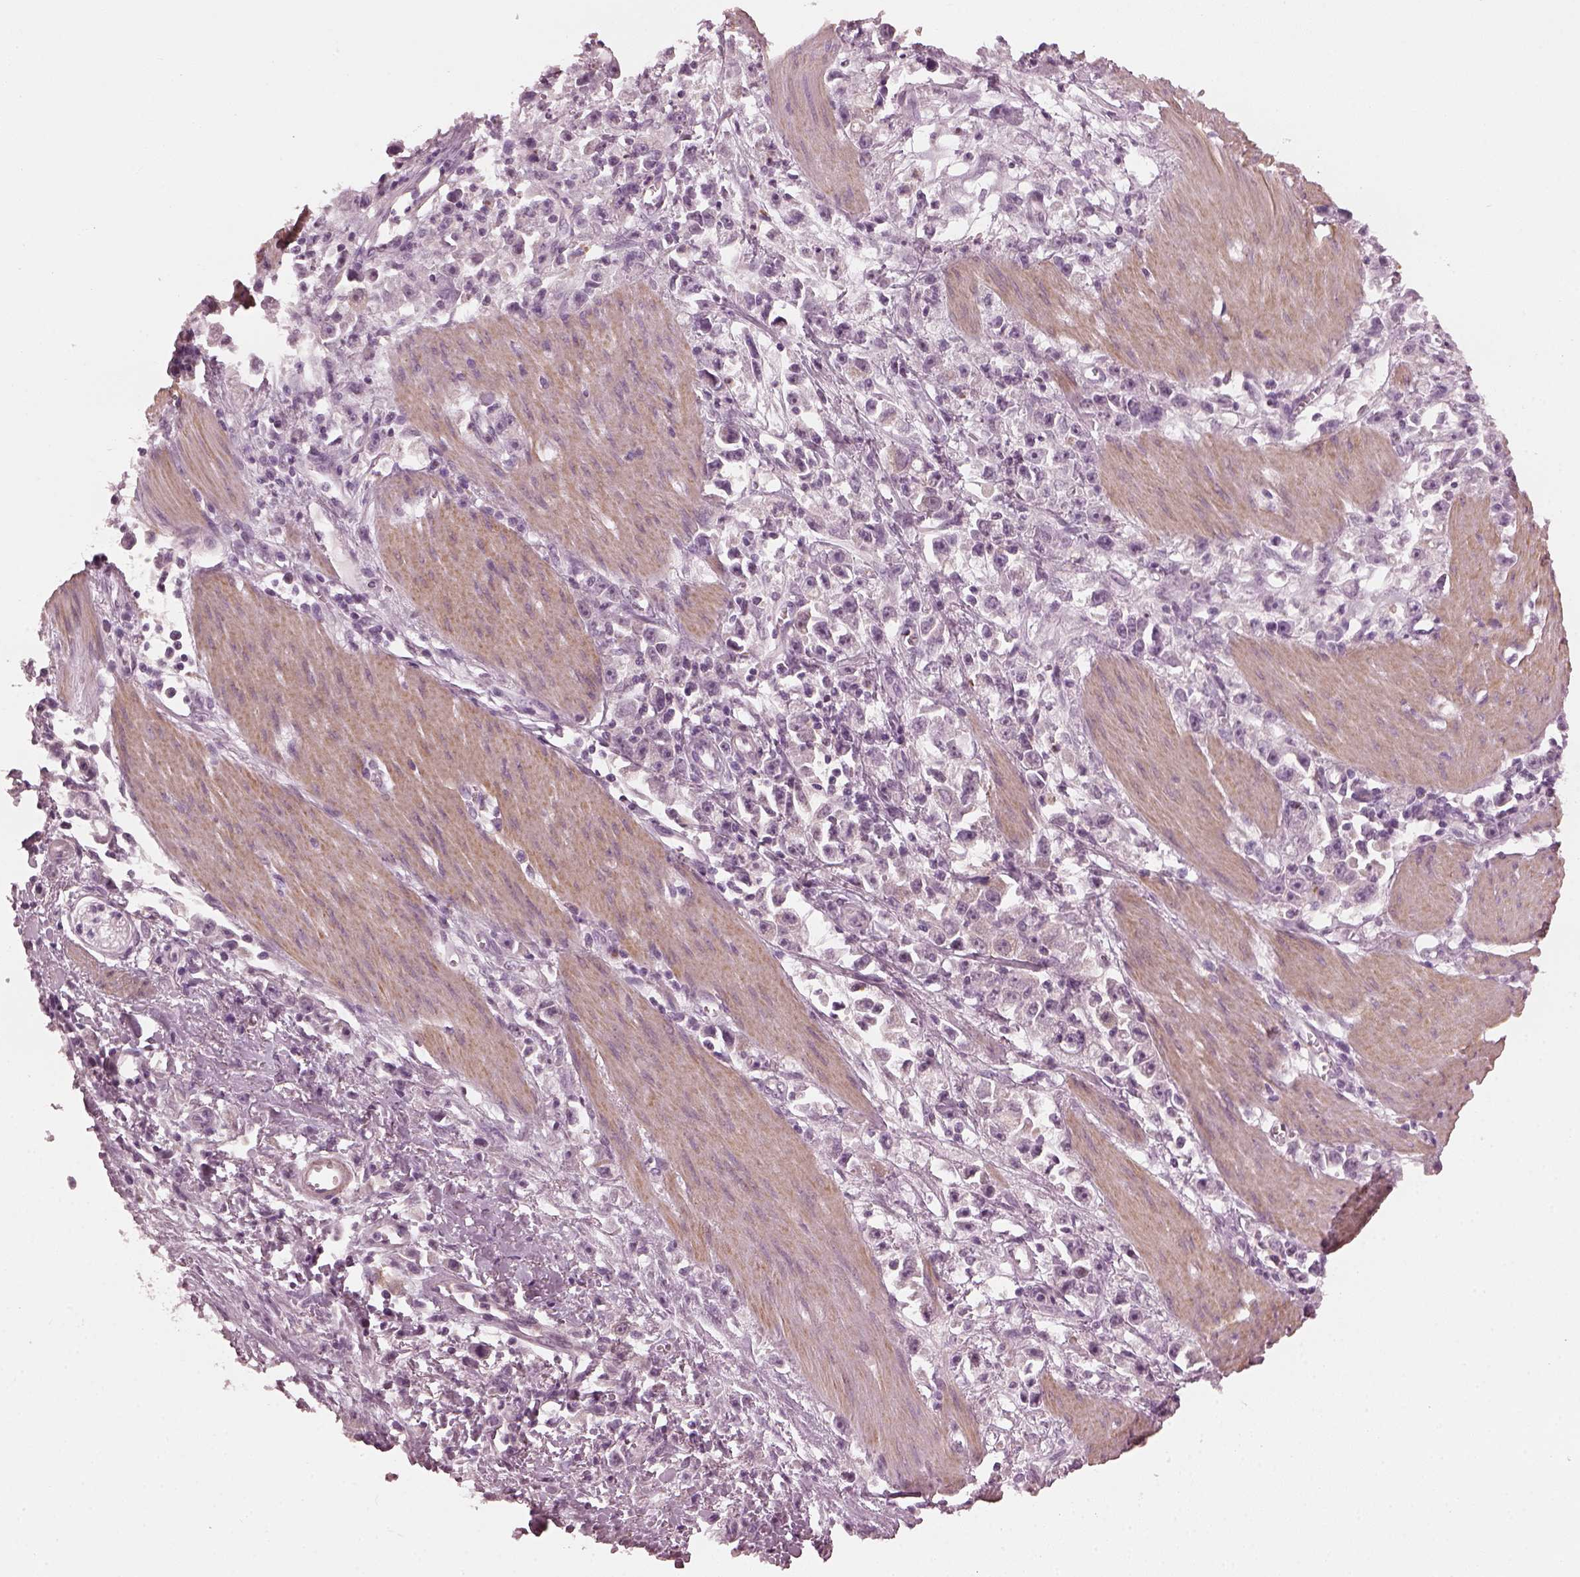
{"staining": {"intensity": "negative", "quantity": "none", "location": "none"}, "tissue": "stomach cancer", "cell_type": "Tumor cells", "image_type": "cancer", "snomed": [{"axis": "morphology", "description": "Adenocarcinoma, NOS"}, {"axis": "topography", "description": "Stomach"}], "caption": "Immunohistochemical staining of stomach adenocarcinoma shows no significant expression in tumor cells. (DAB (3,3'-diaminobenzidine) immunohistochemistry (IHC), high magnification).", "gene": "CCDC170", "patient": {"sex": "female", "age": 59}}